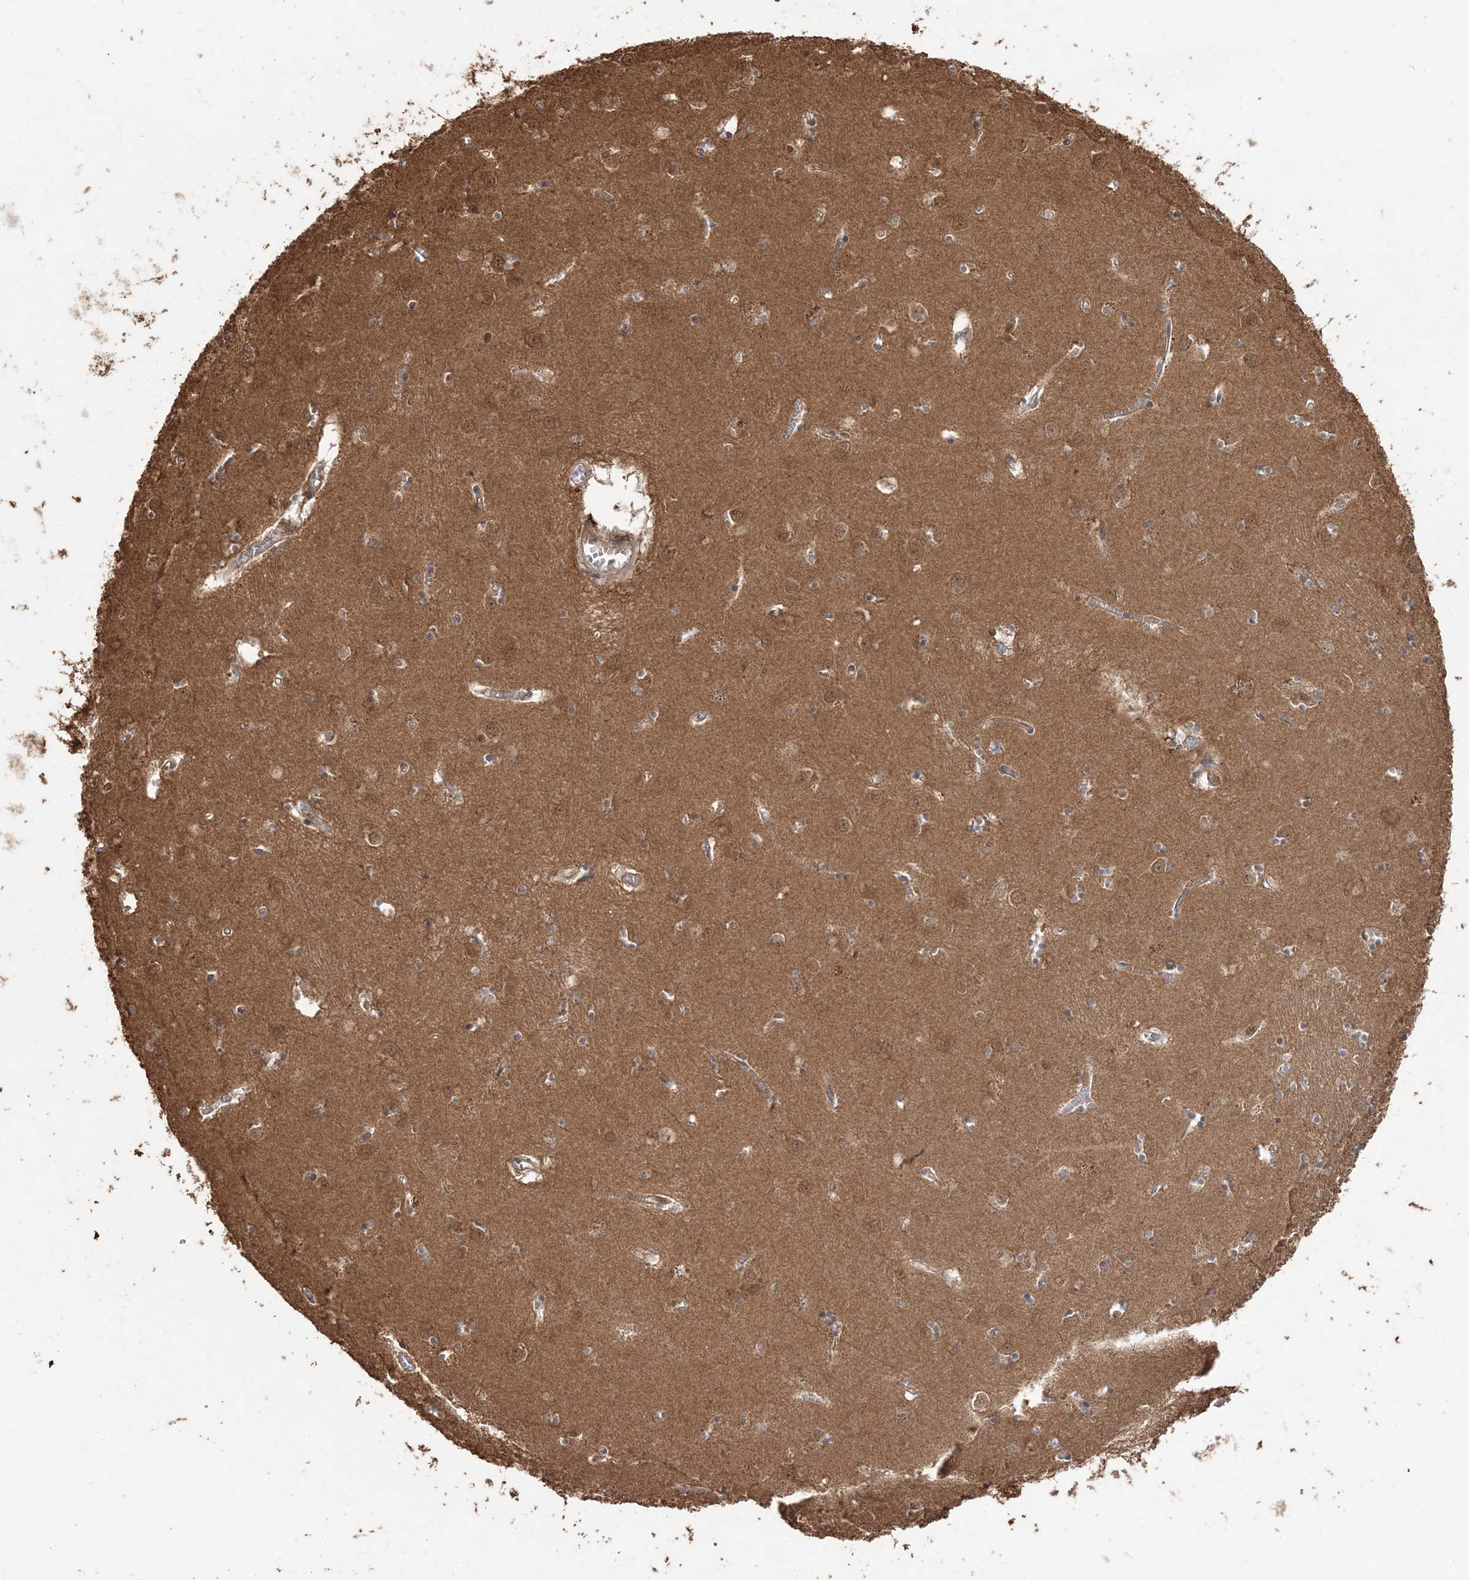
{"staining": {"intensity": "moderate", "quantity": "<25%", "location": "cytoplasmic/membranous,nuclear"}, "tissue": "caudate", "cell_type": "Glial cells", "image_type": "normal", "snomed": [{"axis": "morphology", "description": "Normal tissue, NOS"}, {"axis": "topography", "description": "Lateral ventricle wall"}], "caption": "IHC (DAB (3,3'-diaminobenzidine)) staining of normal human caudate exhibits moderate cytoplasmic/membranous,nuclear protein positivity in approximately <25% of glial cells.", "gene": "CAB39", "patient": {"sex": "male", "age": 70}}